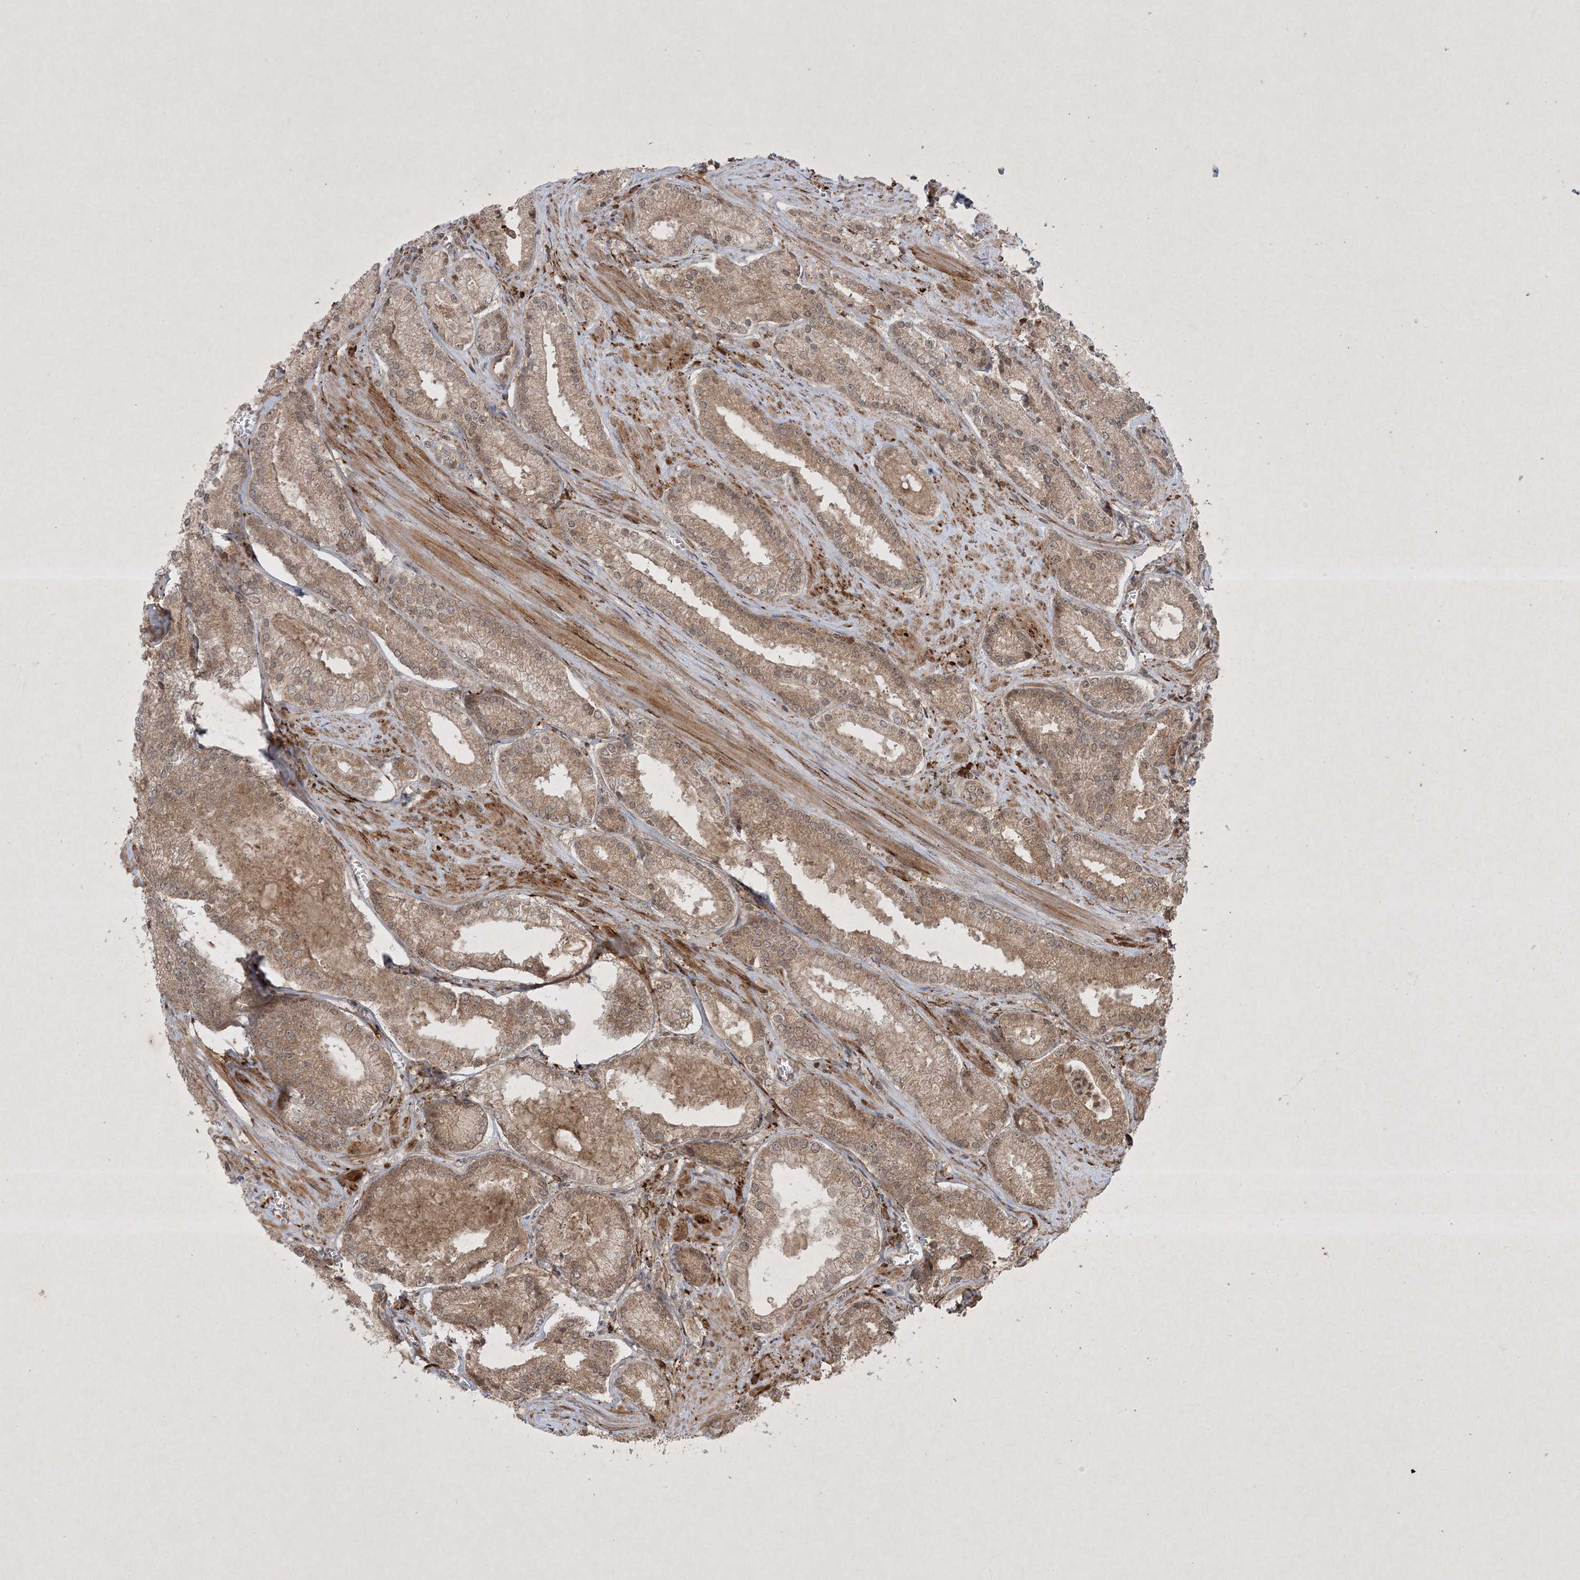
{"staining": {"intensity": "weak", "quantity": ">75%", "location": "cytoplasmic/membranous,nuclear"}, "tissue": "prostate cancer", "cell_type": "Tumor cells", "image_type": "cancer", "snomed": [{"axis": "morphology", "description": "Adenocarcinoma, Low grade"}, {"axis": "topography", "description": "Prostate"}], "caption": "Human prostate low-grade adenocarcinoma stained with a protein marker displays weak staining in tumor cells.", "gene": "PTK6", "patient": {"sex": "male", "age": 54}}